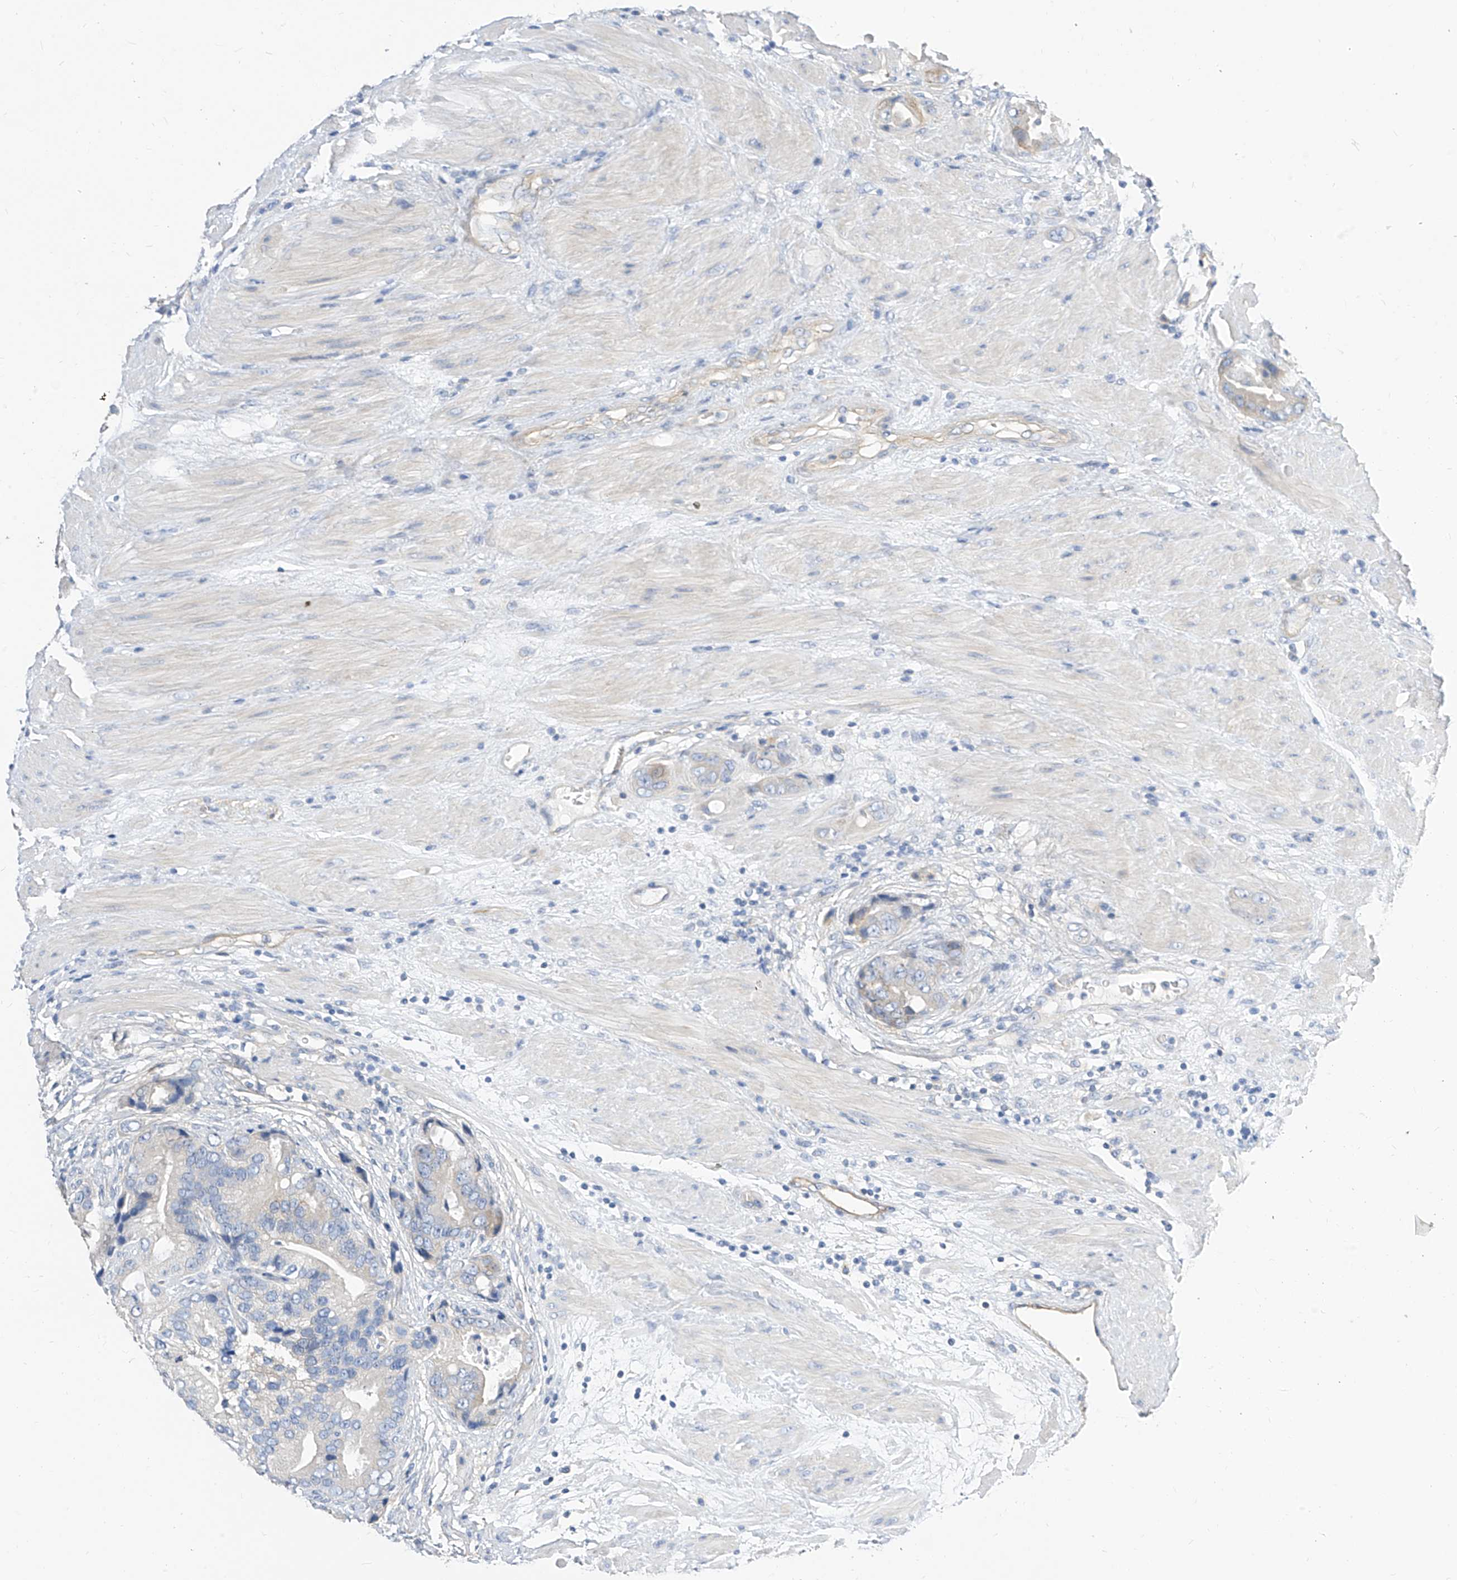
{"staining": {"intensity": "negative", "quantity": "none", "location": "none"}, "tissue": "prostate cancer", "cell_type": "Tumor cells", "image_type": "cancer", "snomed": [{"axis": "morphology", "description": "Adenocarcinoma, High grade"}, {"axis": "topography", "description": "Prostate"}], "caption": "Prostate high-grade adenocarcinoma stained for a protein using immunohistochemistry (IHC) reveals no expression tumor cells.", "gene": "SCGB2A1", "patient": {"sex": "male", "age": 70}}